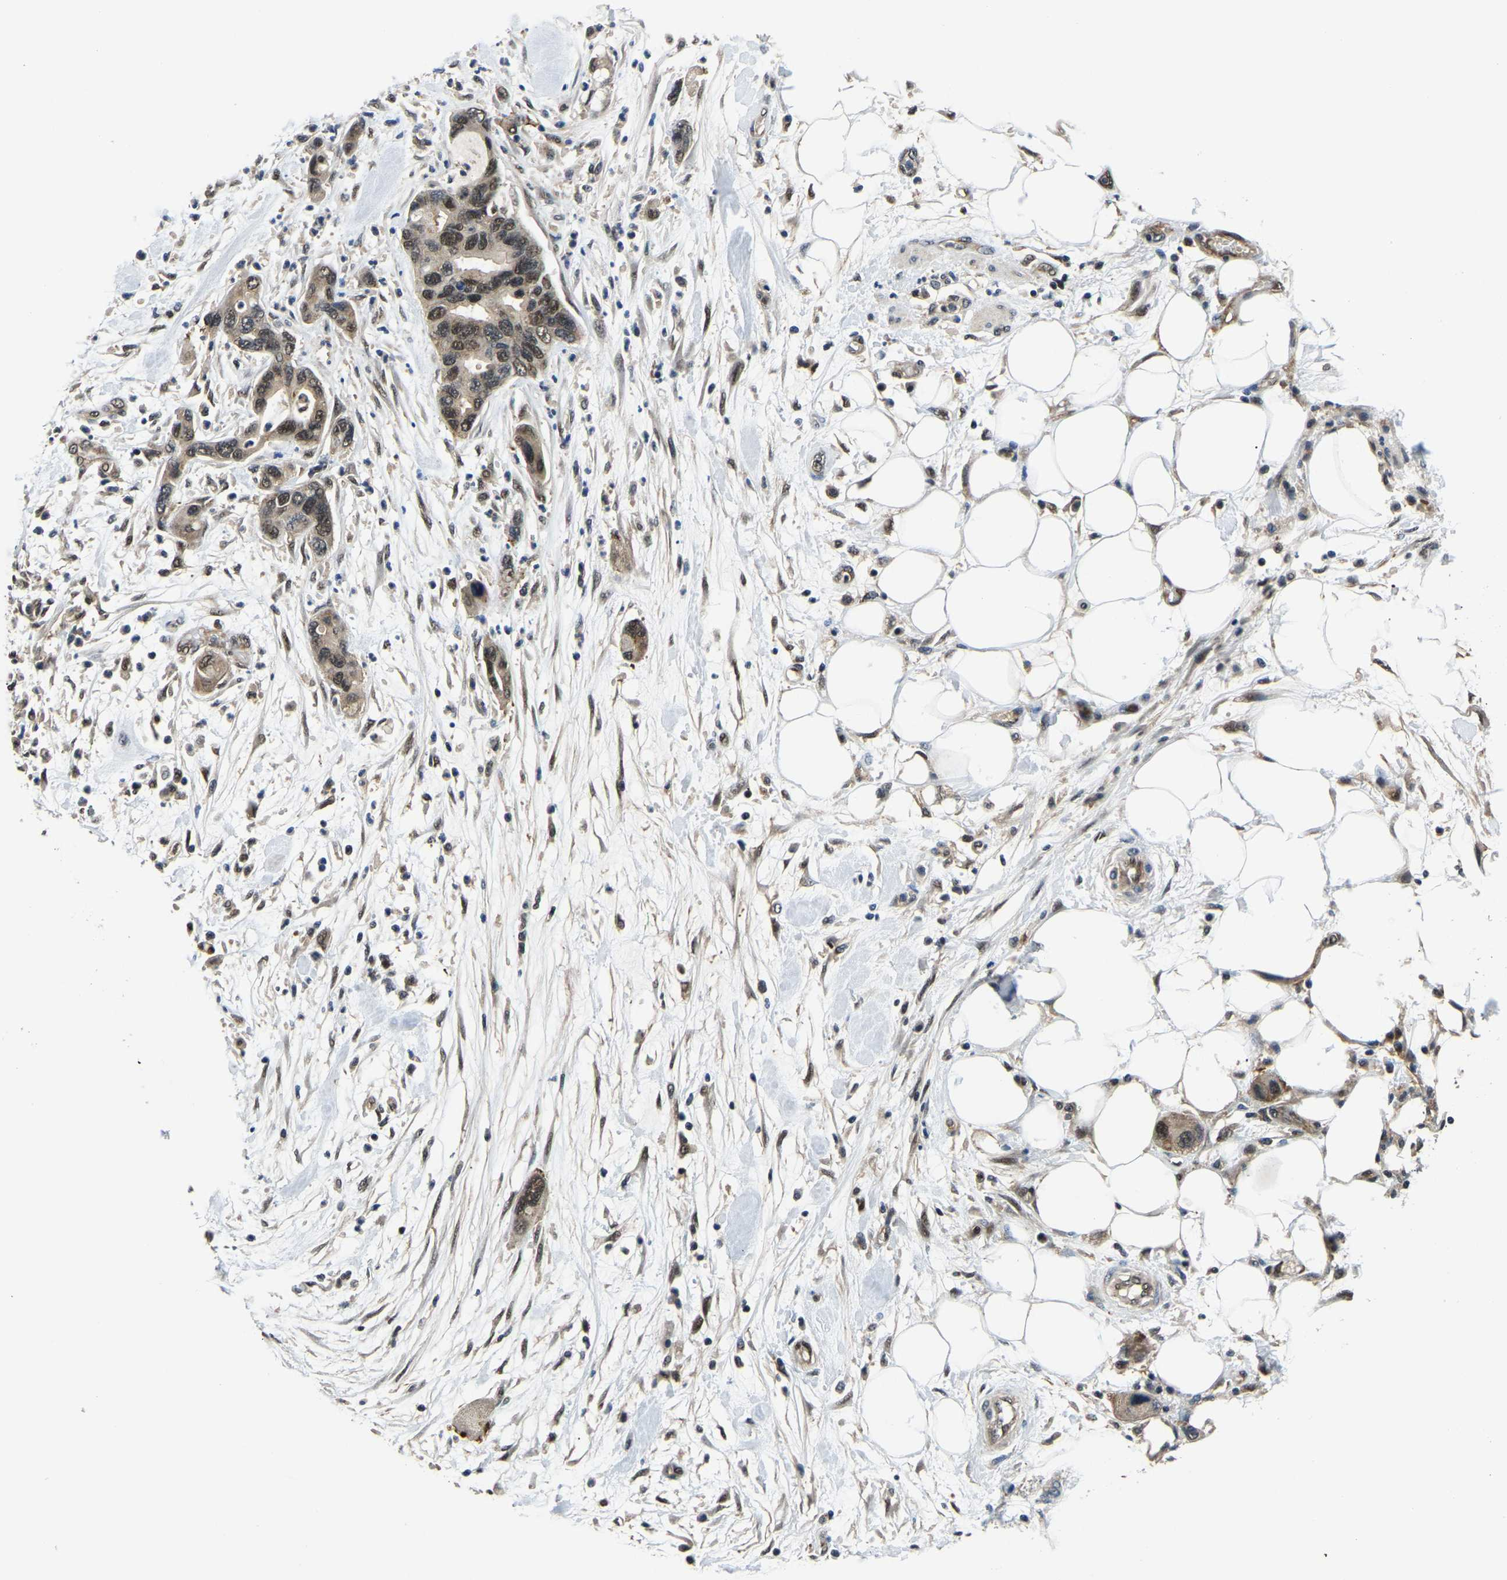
{"staining": {"intensity": "moderate", "quantity": ">75%", "location": "cytoplasmic/membranous,nuclear"}, "tissue": "pancreatic cancer", "cell_type": "Tumor cells", "image_type": "cancer", "snomed": [{"axis": "morphology", "description": "Normal tissue, NOS"}, {"axis": "morphology", "description": "Adenocarcinoma, NOS"}, {"axis": "topography", "description": "Pancreas"}], "caption": "Immunohistochemical staining of pancreatic adenocarcinoma shows medium levels of moderate cytoplasmic/membranous and nuclear staining in approximately >75% of tumor cells.", "gene": "DFFA", "patient": {"sex": "female", "age": 71}}